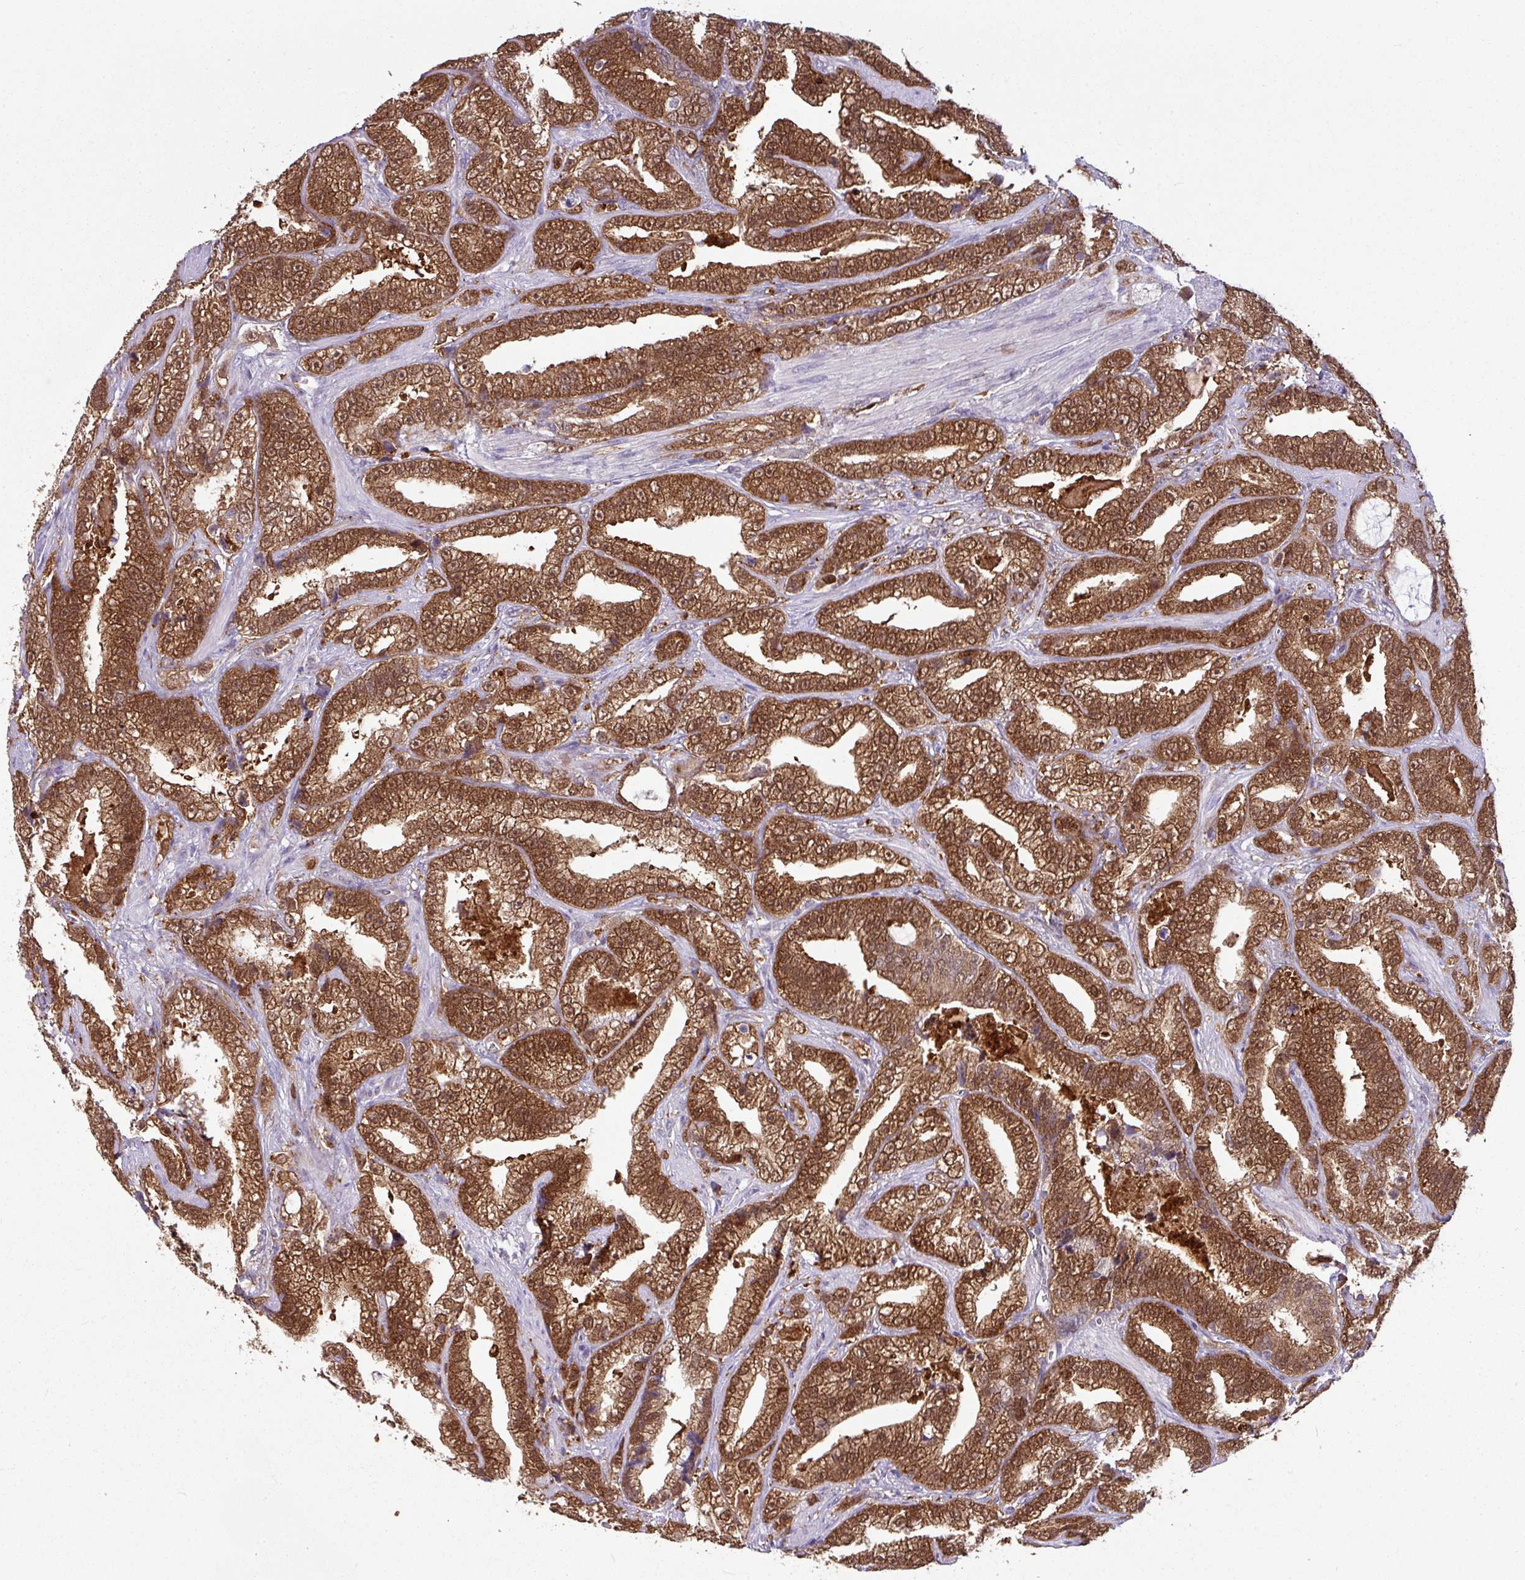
{"staining": {"intensity": "strong", "quantity": ">75%", "location": "cytoplasmic/membranous,nuclear"}, "tissue": "prostate cancer", "cell_type": "Tumor cells", "image_type": "cancer", "snomed": [{"axis": "morphology", "description": "Adenocarcinoma, High grade"}, {"axis": "topography", "description": "Prostate and seminal vesicle, NOS"}], "caption": "The image reveals immunohistochemical staining of prostate cancer. There is strong cytoplasmic/membranous and nuclear staining is appreciated in about >75% of tumor cells. The staining is performed using DAB brown chromogen to label protein expression. The nuclei are counter-stained blue using hematoxylin.", "gene": "TTLL12", "patient": {"sex": "male", "age": 67}}